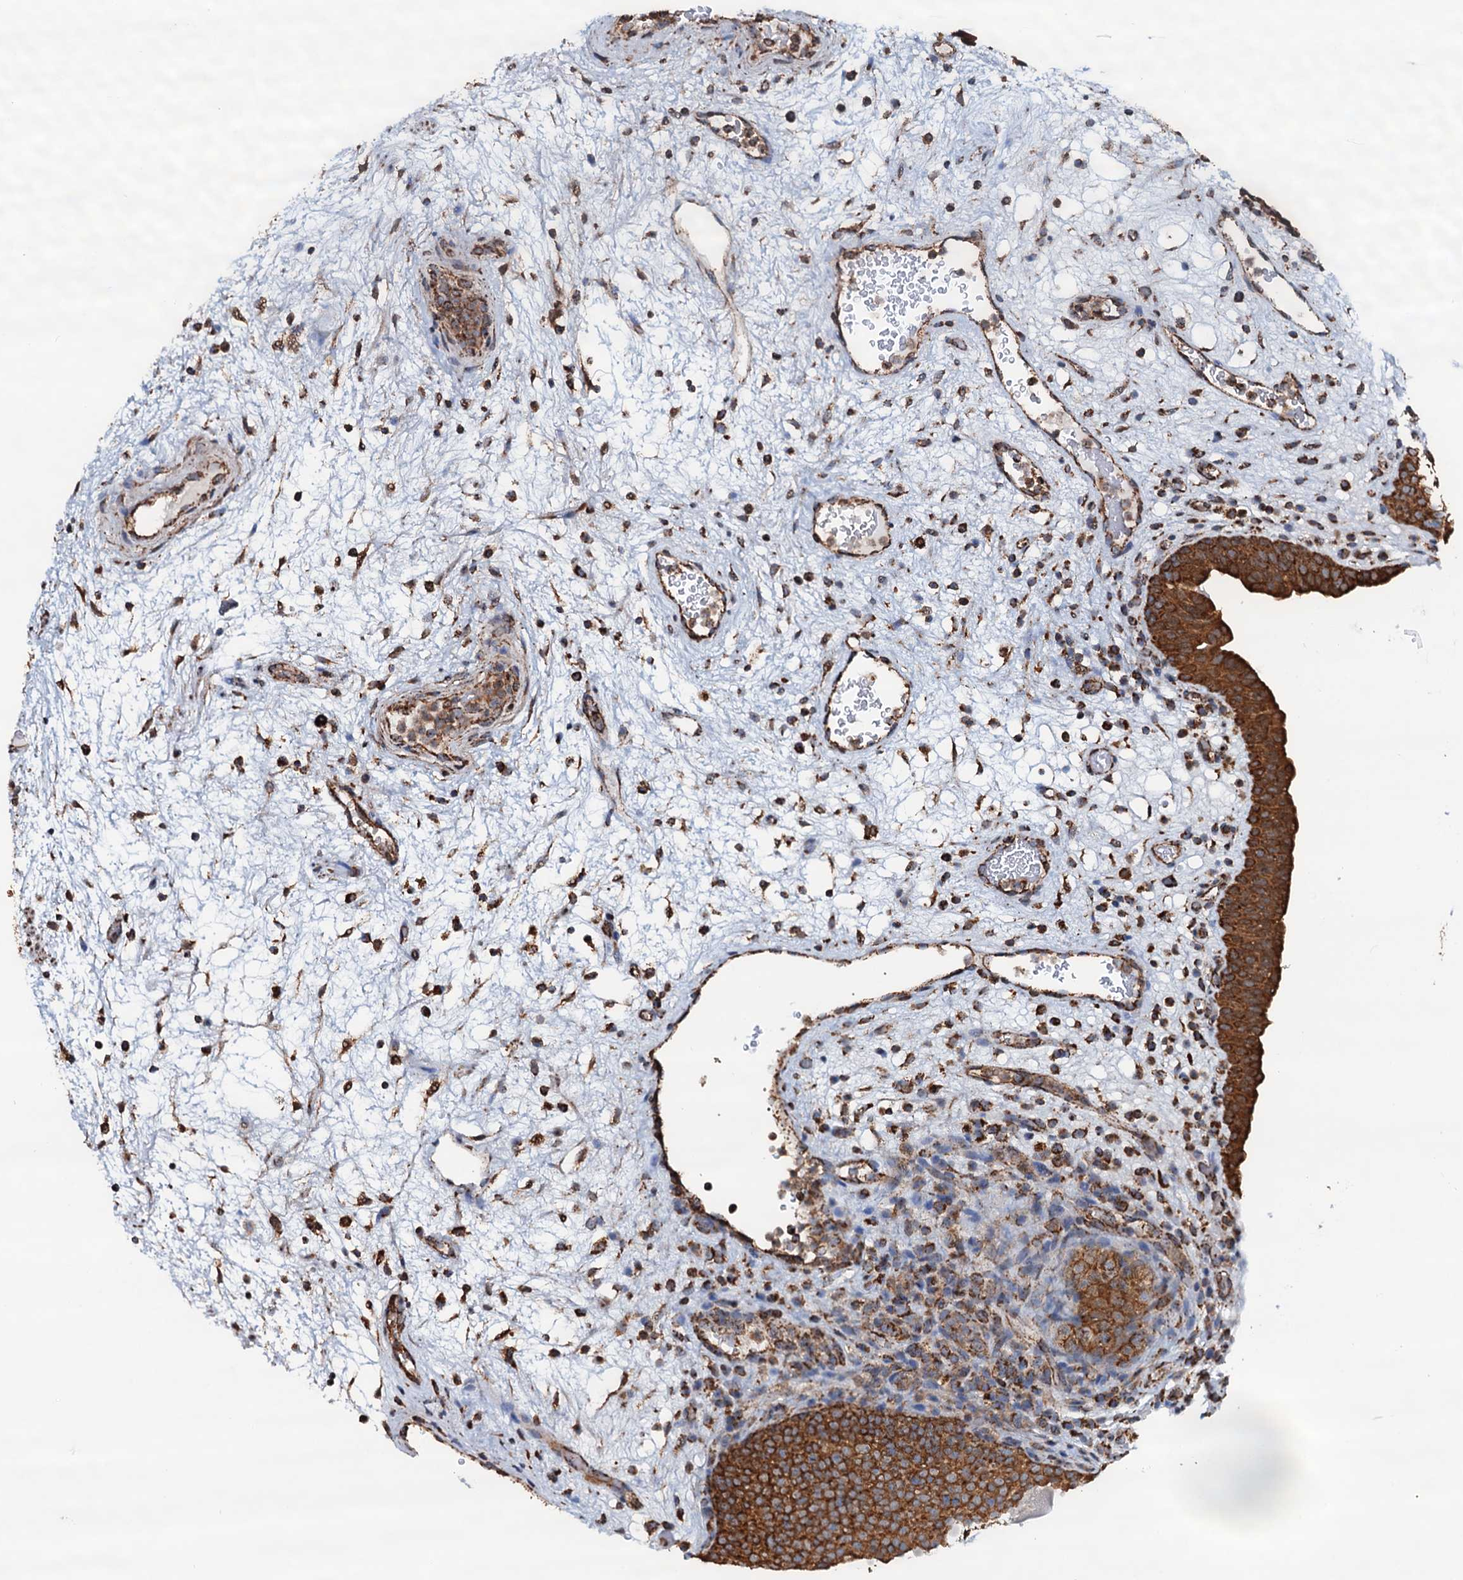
{"staining": {"intensity": "strong", "quantity": ">75%", "location": "cytoplasmic/membranous"}, "tissue": "urinary bladder", "cell_type": "Urothelial cells", "image_type": "normal", "snomed": [{"axis": "morphology", "description": "Normal tissue, NOS"}, {"axis": "topography", "description": "Urinary bladder"}], "caption": "A brown stain labels strong cytoplasmic/membranous expression of a protein in urothelial cells of benign urinary bladder. (DAB (3,3'-diaminobenzidine) IHC with brightfield microscopy, high magnification).", "gene": "AAGAB", "patient": {"sex": "male", "age": 71}}